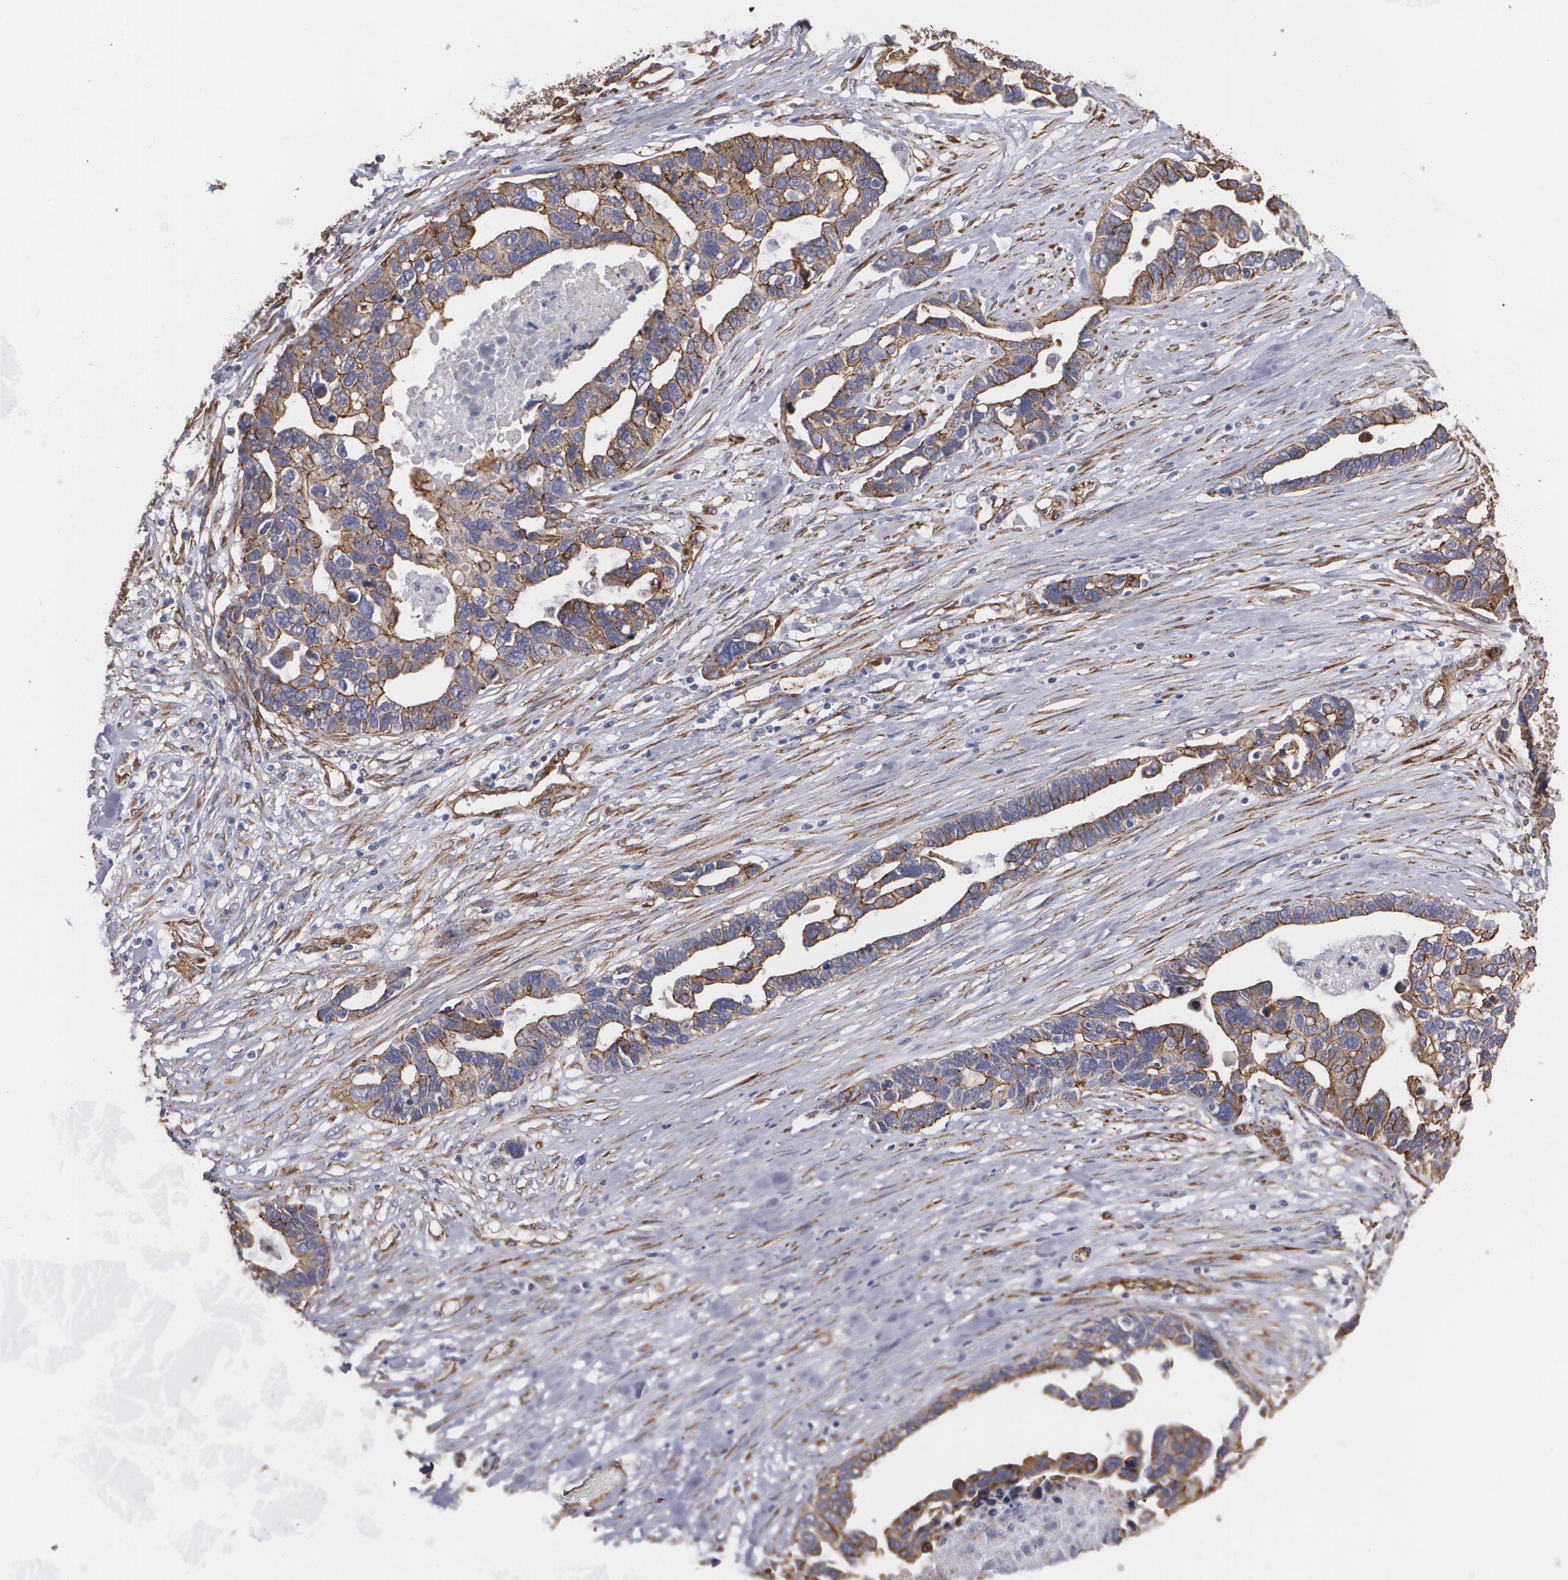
{"staining": {"intensity": "strong", "quantity": ">75%", "location": "cytoplasmic/membranous"}, "tissue": "ovarian cancer", "cell_type": "Tumor cells", "image_type": "cancer", "snomed": [{"axis": "morphology", "description": "Cystadenocarcinoma, serous, NOS"}, {"axis": "topography", "description": "Ovary"}], "caption": "DAB immunohistochemical staining of serous cystadenocarcinoma (ovarian) displays strong cytoplasmic/membranous protein expression in about >75% of tumor cells. (DAB = brown stain, brightfield microscopy at high magnification).", "gene": "TJP1", "patient": {"sex": "female", "age": 54}}